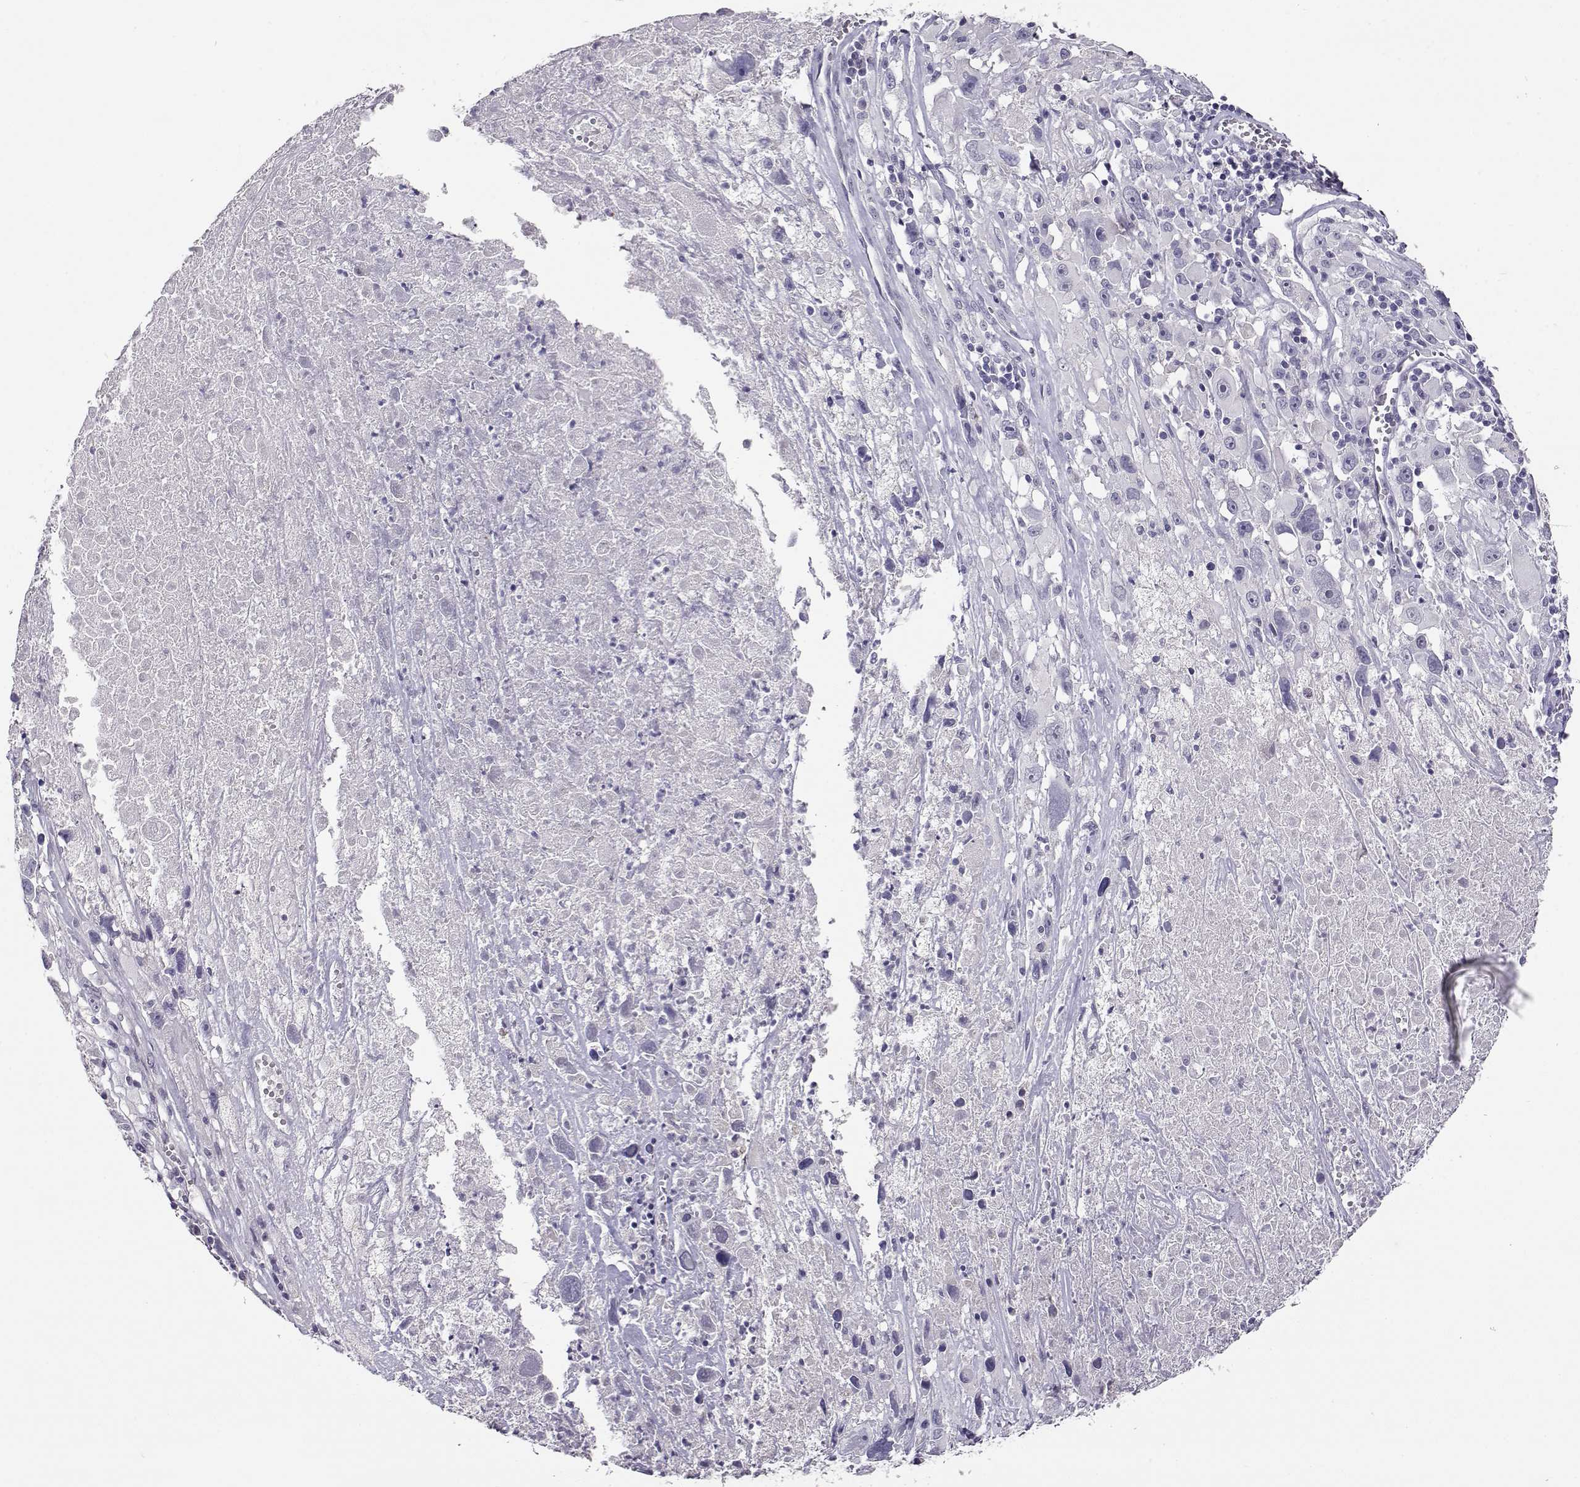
{"staining": {"intensity": "negative", "quantity": "none", "location": "none"}, "tissue": "melanoma", "cell_type": "Tumor cells", "image_type": "cancer", "snomed": [{"axis": "morphology", "description": "Malignant melanoma, Metastatic site"}, {"axis": "topography", "description": "Lymph node"}], "caption": "DAB immunohistochemical staining of human melanoma shows no significant staining in tumor cells.", "gene": "RHOXF2", "patient": {"sex": "male", "age": 50}}